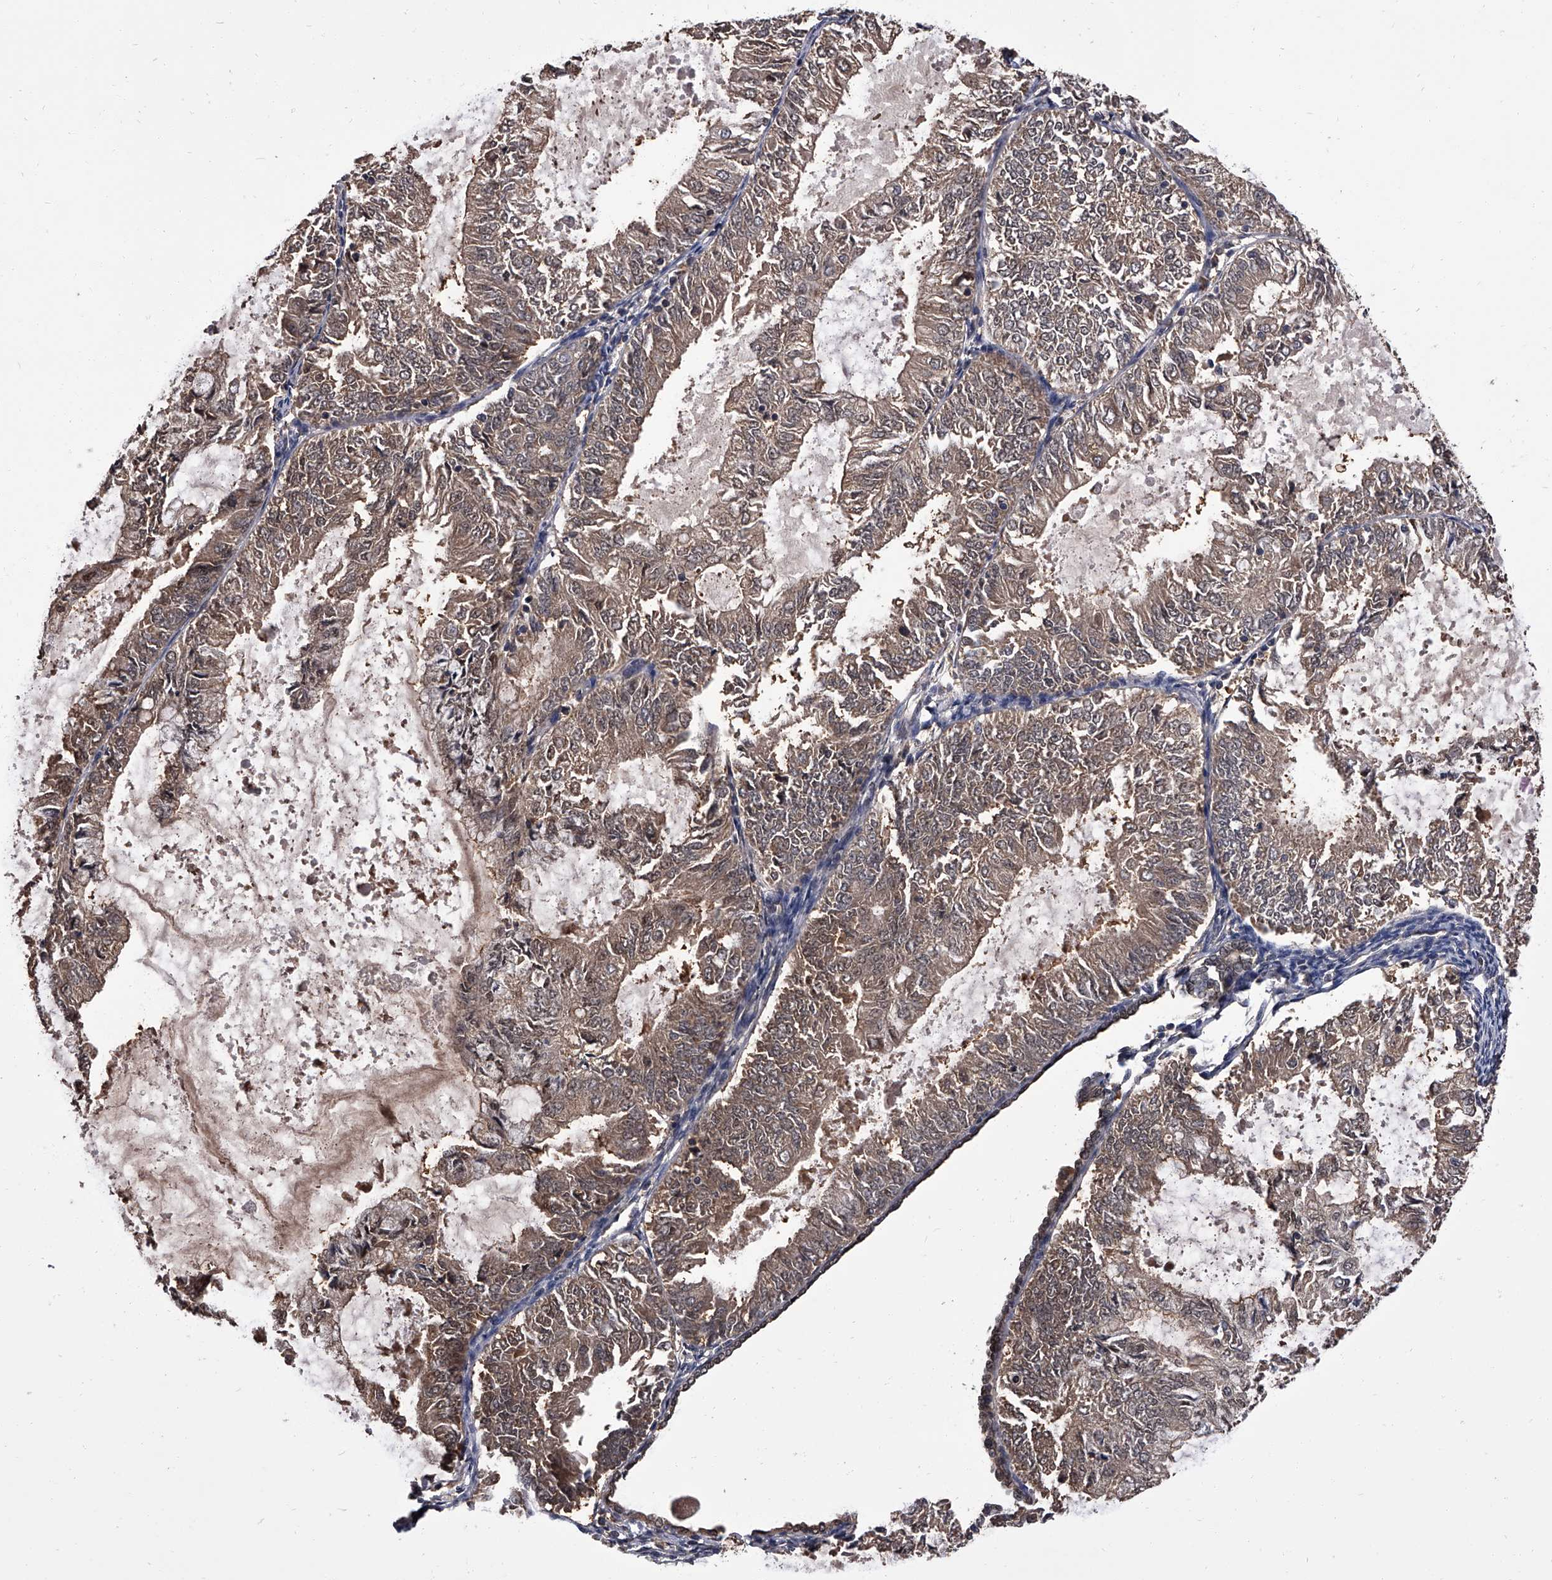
{"staining": {"intensity": "moderate", "quantity": "25%-75%", "location": "cytoplasmic/membranous"}, "tissue": "endometrial cancer", "cell_type": "Tumor cells", "image_type": "cancer", "snomed": [{"axis": "morphology", "description": "Adenocarcinoma, NOS"}, {"axis": "topography", "description": "Endometrium"}], "caption": "Endometrial adenocarcinoma stained with a brown dye reveals moderate cytoplasmic/membranous positive expression in about 25%-75% of tumor cells.", "gene": "SLC18B1", "patient": {"sex": "female", "age": 57}}